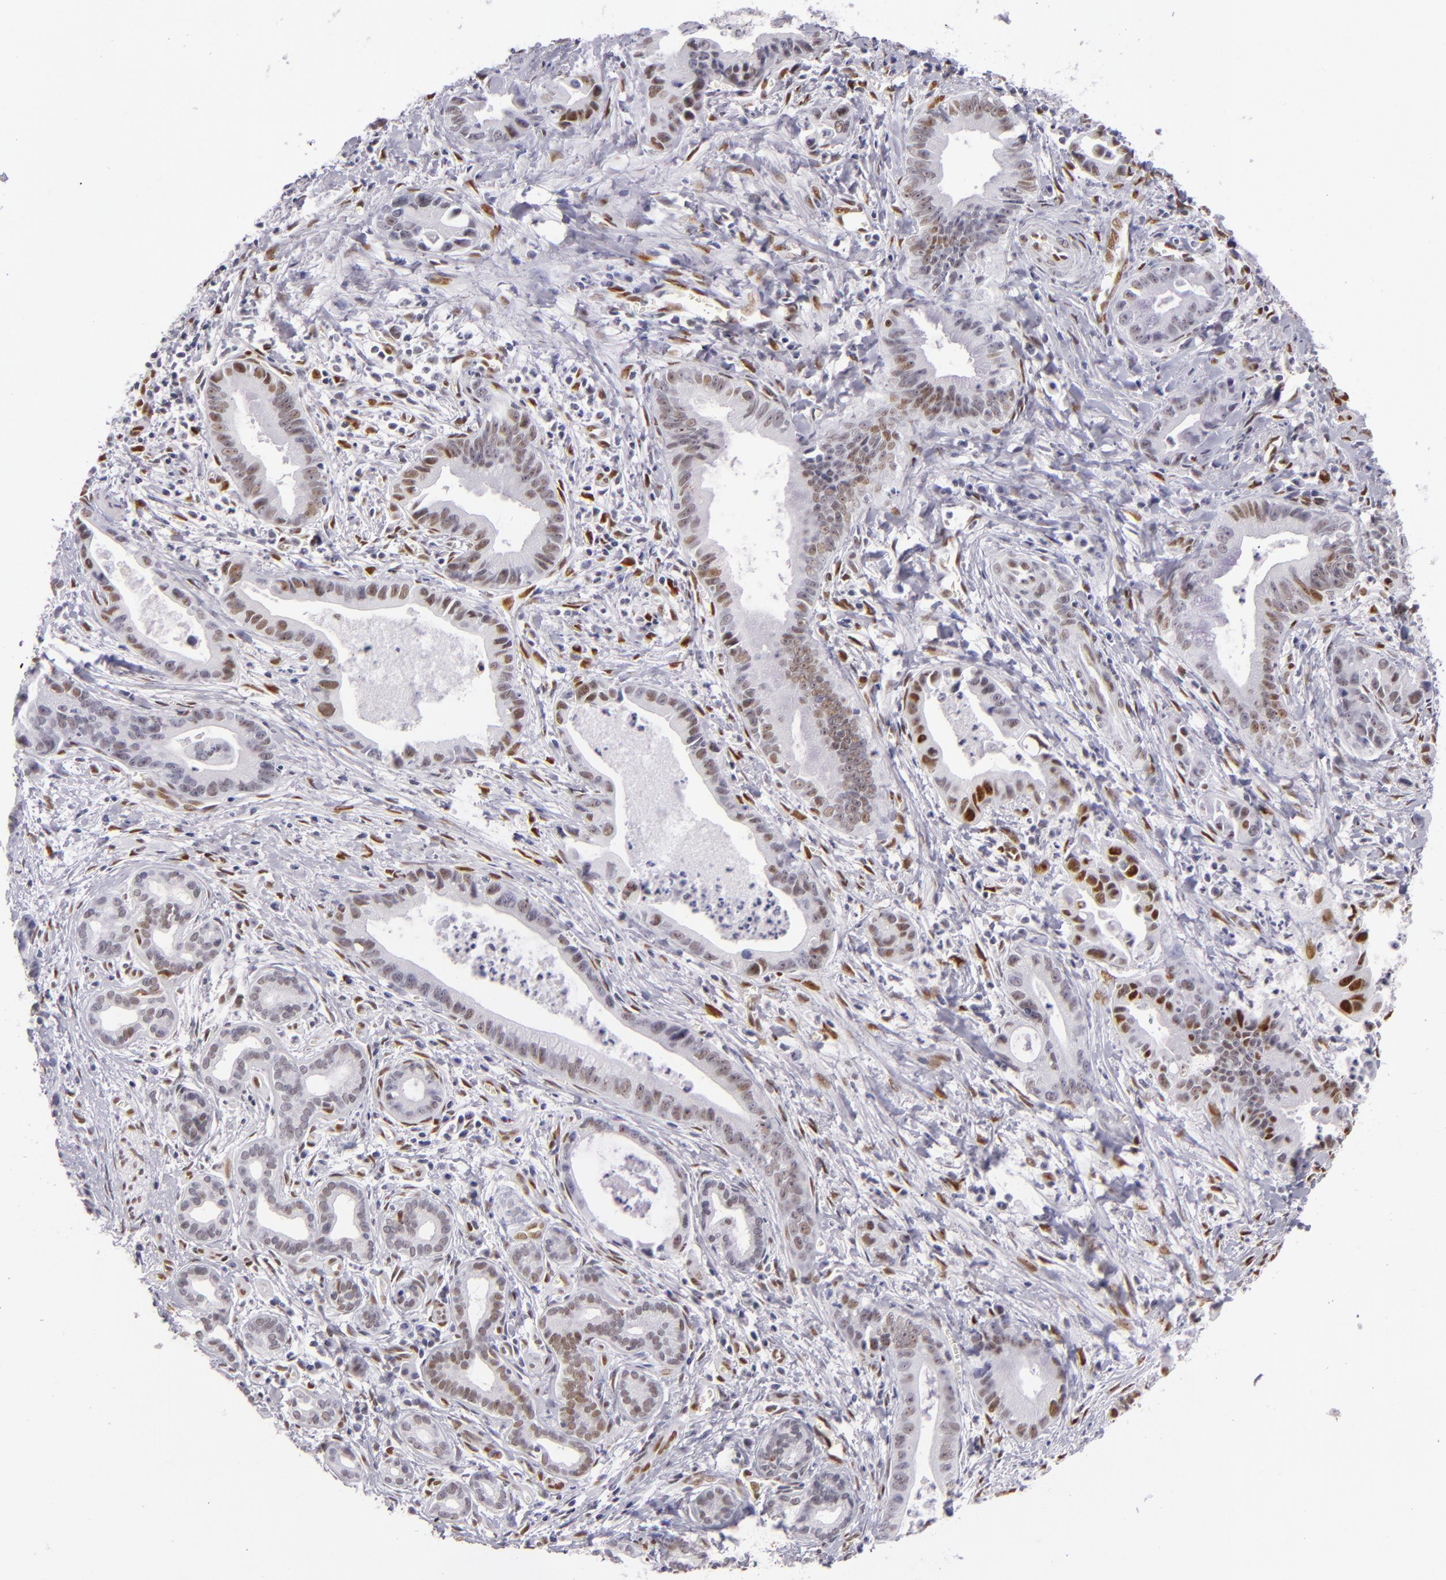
{"staining": {"intensity": "moderate", "quantity": "25%-75%", "location": "nuclear"}, "tissue": "liver cancer", "cell_type": "Tumor cells", "image_type": "cancer", "snomed": [{"axis": "morphology", "description": "Cholangiocarcinoma"}, {"axis": "topography", "description": "Liver"}], "caption": "Approximately 25%-75% of tumor cells in liver cholangiocarcinoma display moderate nuclear protein positivity as visualized by brown immunohistochemical staining.", "gene": "TOP3A", "patient": {"sex": "female", "age": 55}}